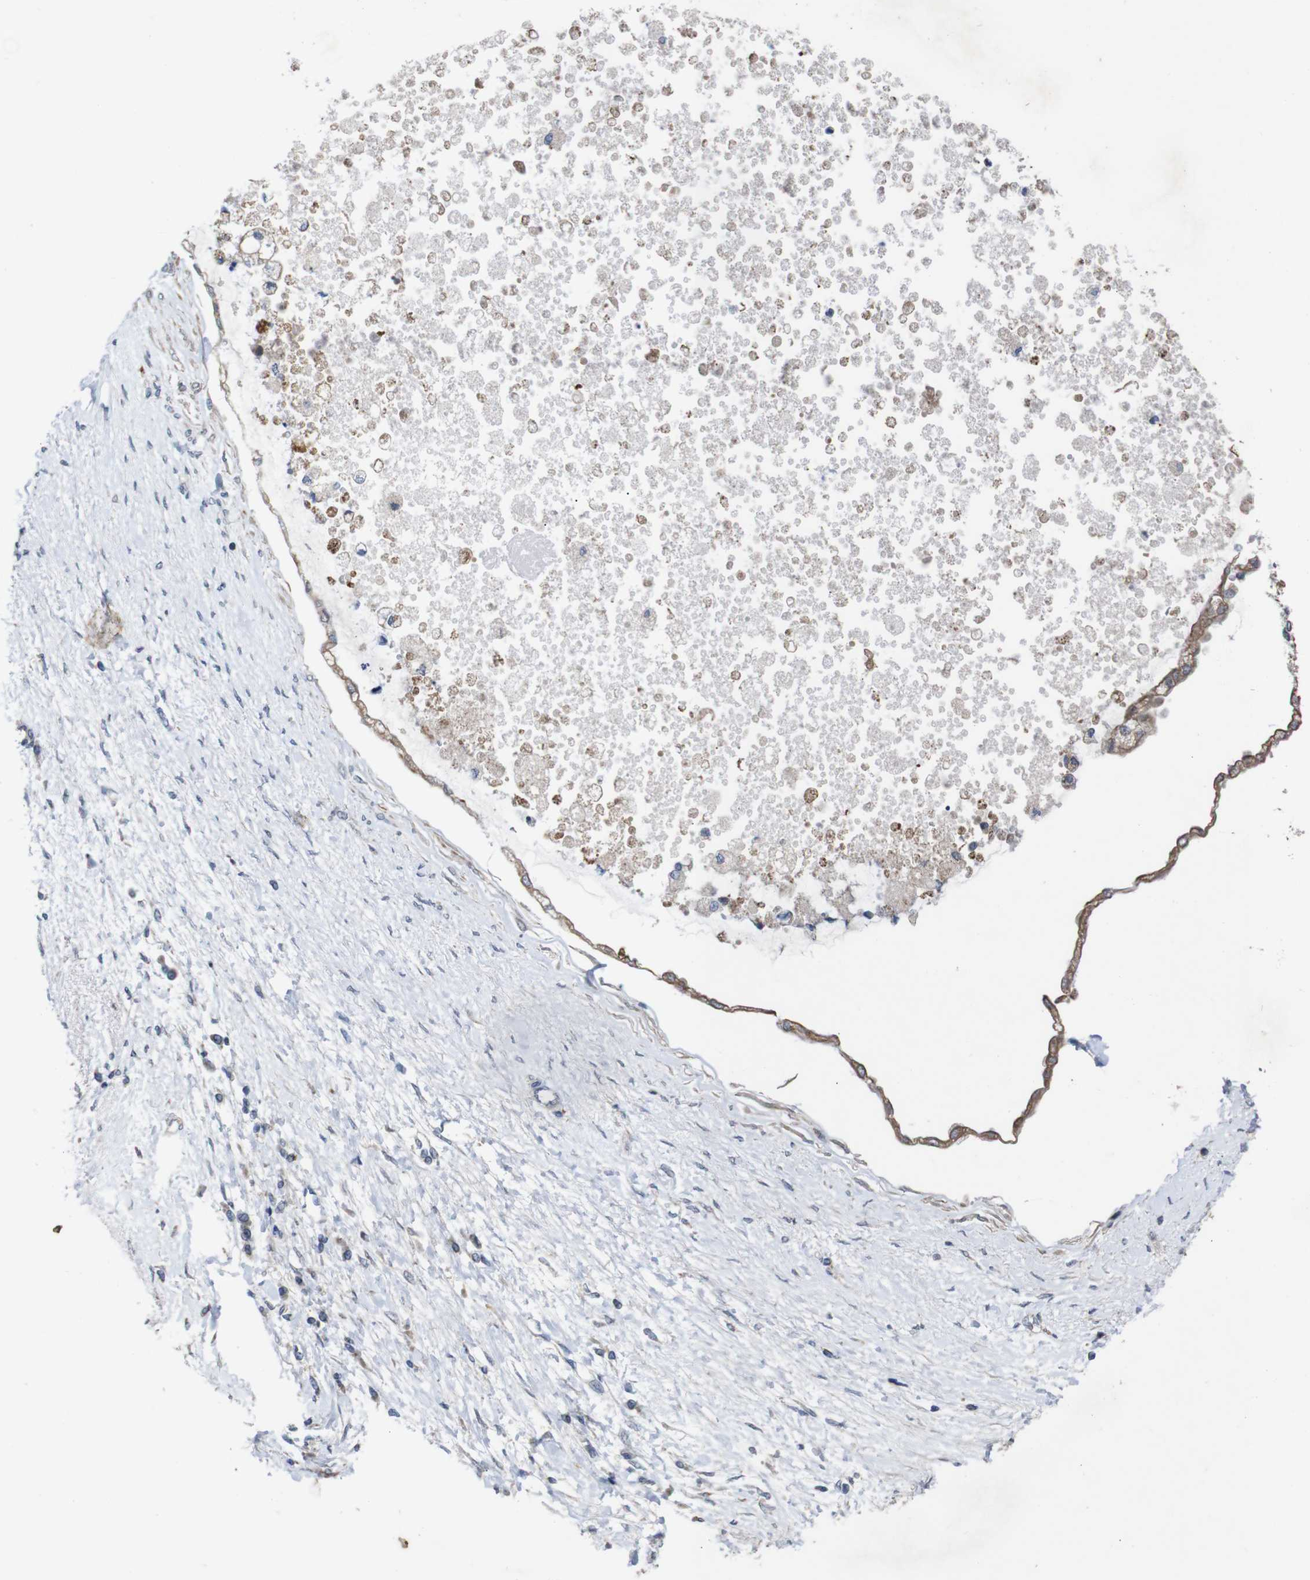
{"staining": {"intensity": "strong", "quantity": ">75%", "location": "cytoplasmic/membranous"}, "tissue": "liver cancer", "cell_type": "Tumor cells", "image_type": "cancer", "snomed": [{"axis": "morphology", "description": "Cholangiocarcinoma"}, {"axis": "topography", "description": "Liver"}], "caption": "Immunohistochemistry (DAB (3,3'-diaminobenzidine)) staining of liver cholangiocarcinoma reveals strong cytoplasmic/membranous protein expression in about >75% of tumor cells.", "gene": "ATP7B", "patient": {"sex": "male", "age": 50}}